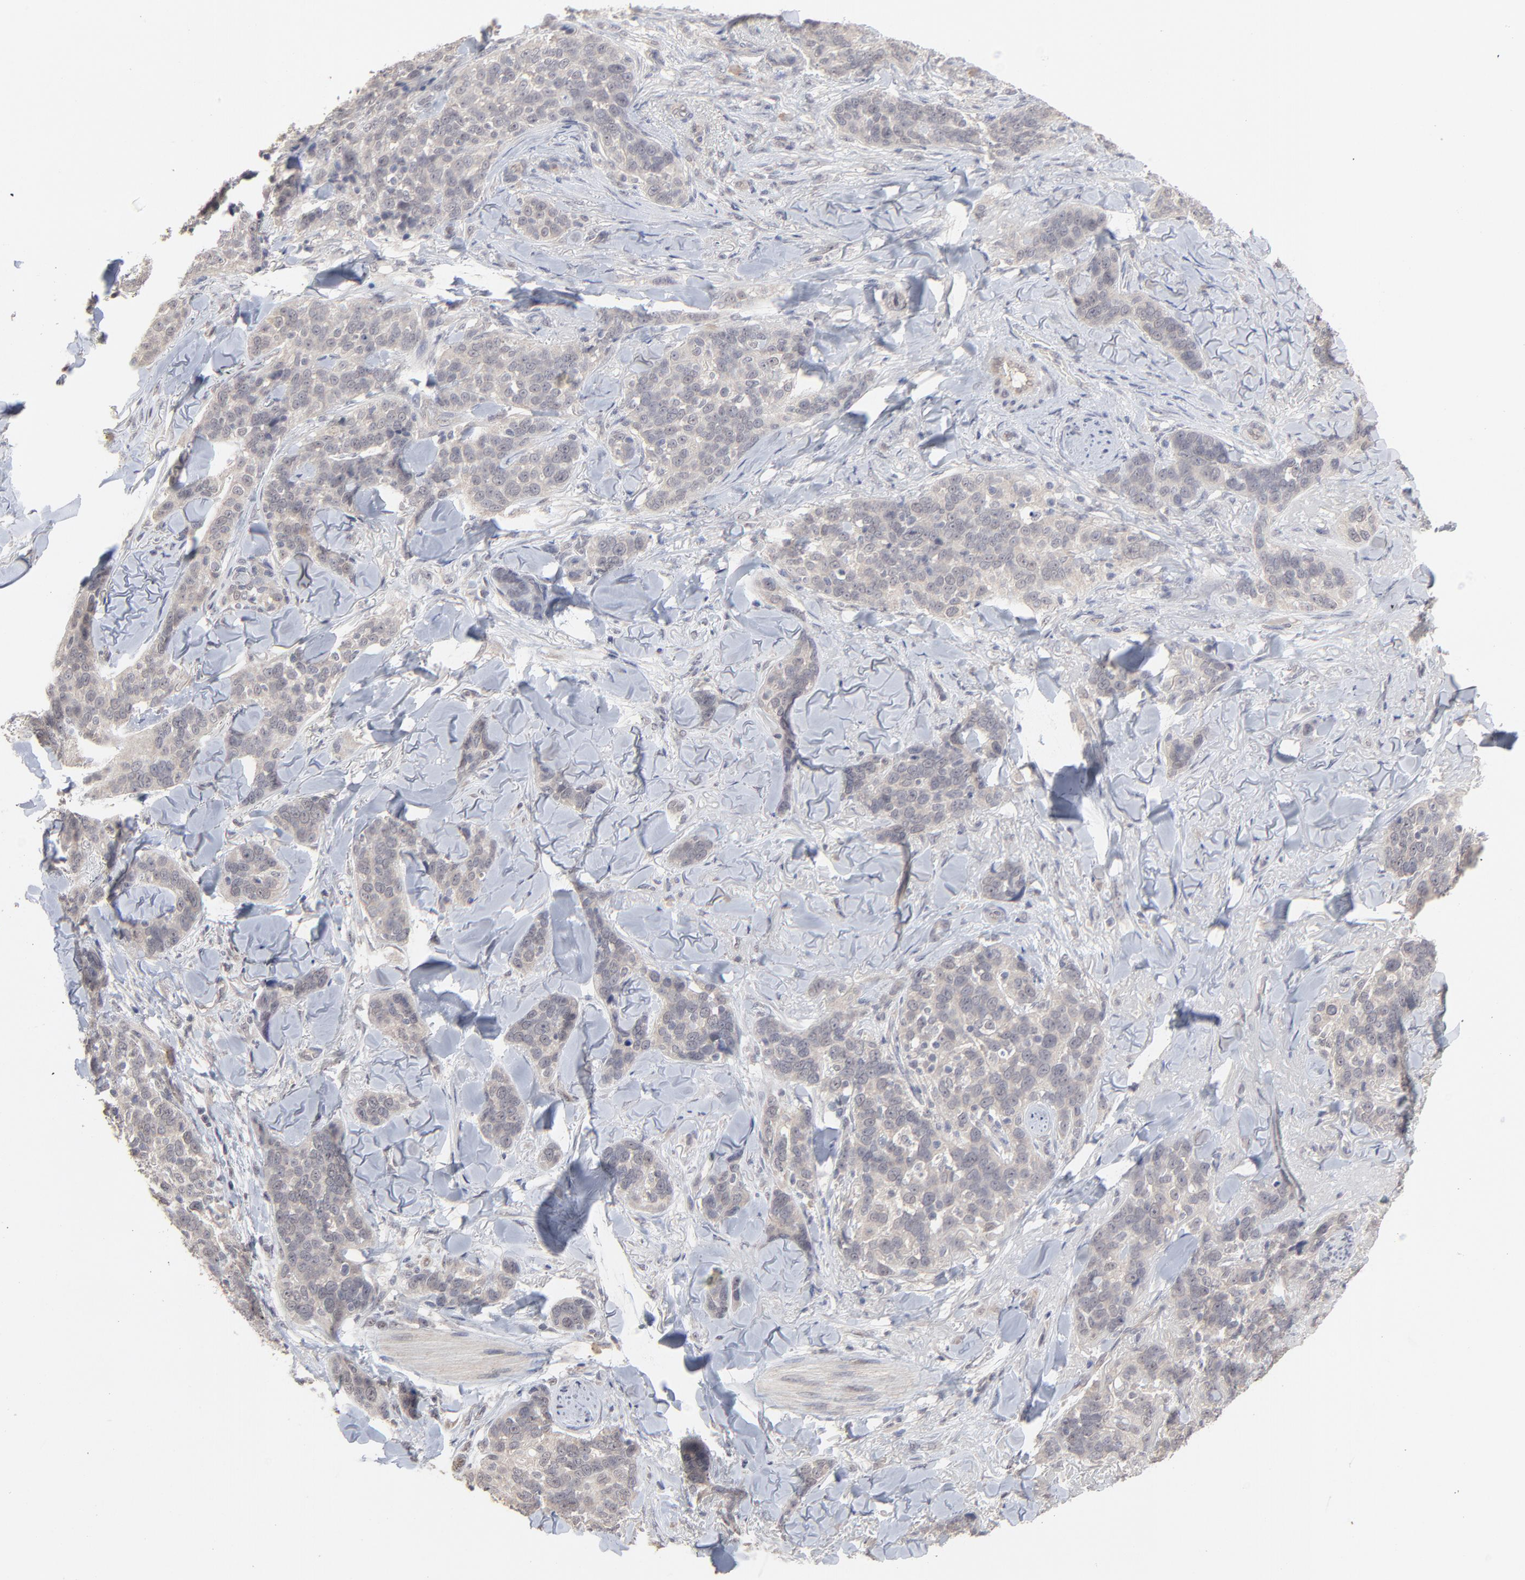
{"staining": {"intensity": "negative", "quantity": "none", "location": "none"}, "tissue": "skin cancer", "cell_type": "Tumor cells", "image_type": "cancer", "snomed": [{"axis": "morphology", "description": "Normal tissue, NOS"}, {"axis": "morphology", "description": "Squamous cell carcinoma, NOS"}, {"axis": "topography", "description": "Skin"}], "caption": "A histopathology image of human squamous cell carcinoma (skin) is negative for staining in tumor cells. The staining was performed using DAB to visualize the protein expression in brown, while the nuclei were stained in blue with hematoxylin (Magnification: 20x).", "gene": "FAM199X", "patient": {"sex": "female", "age": 83}}